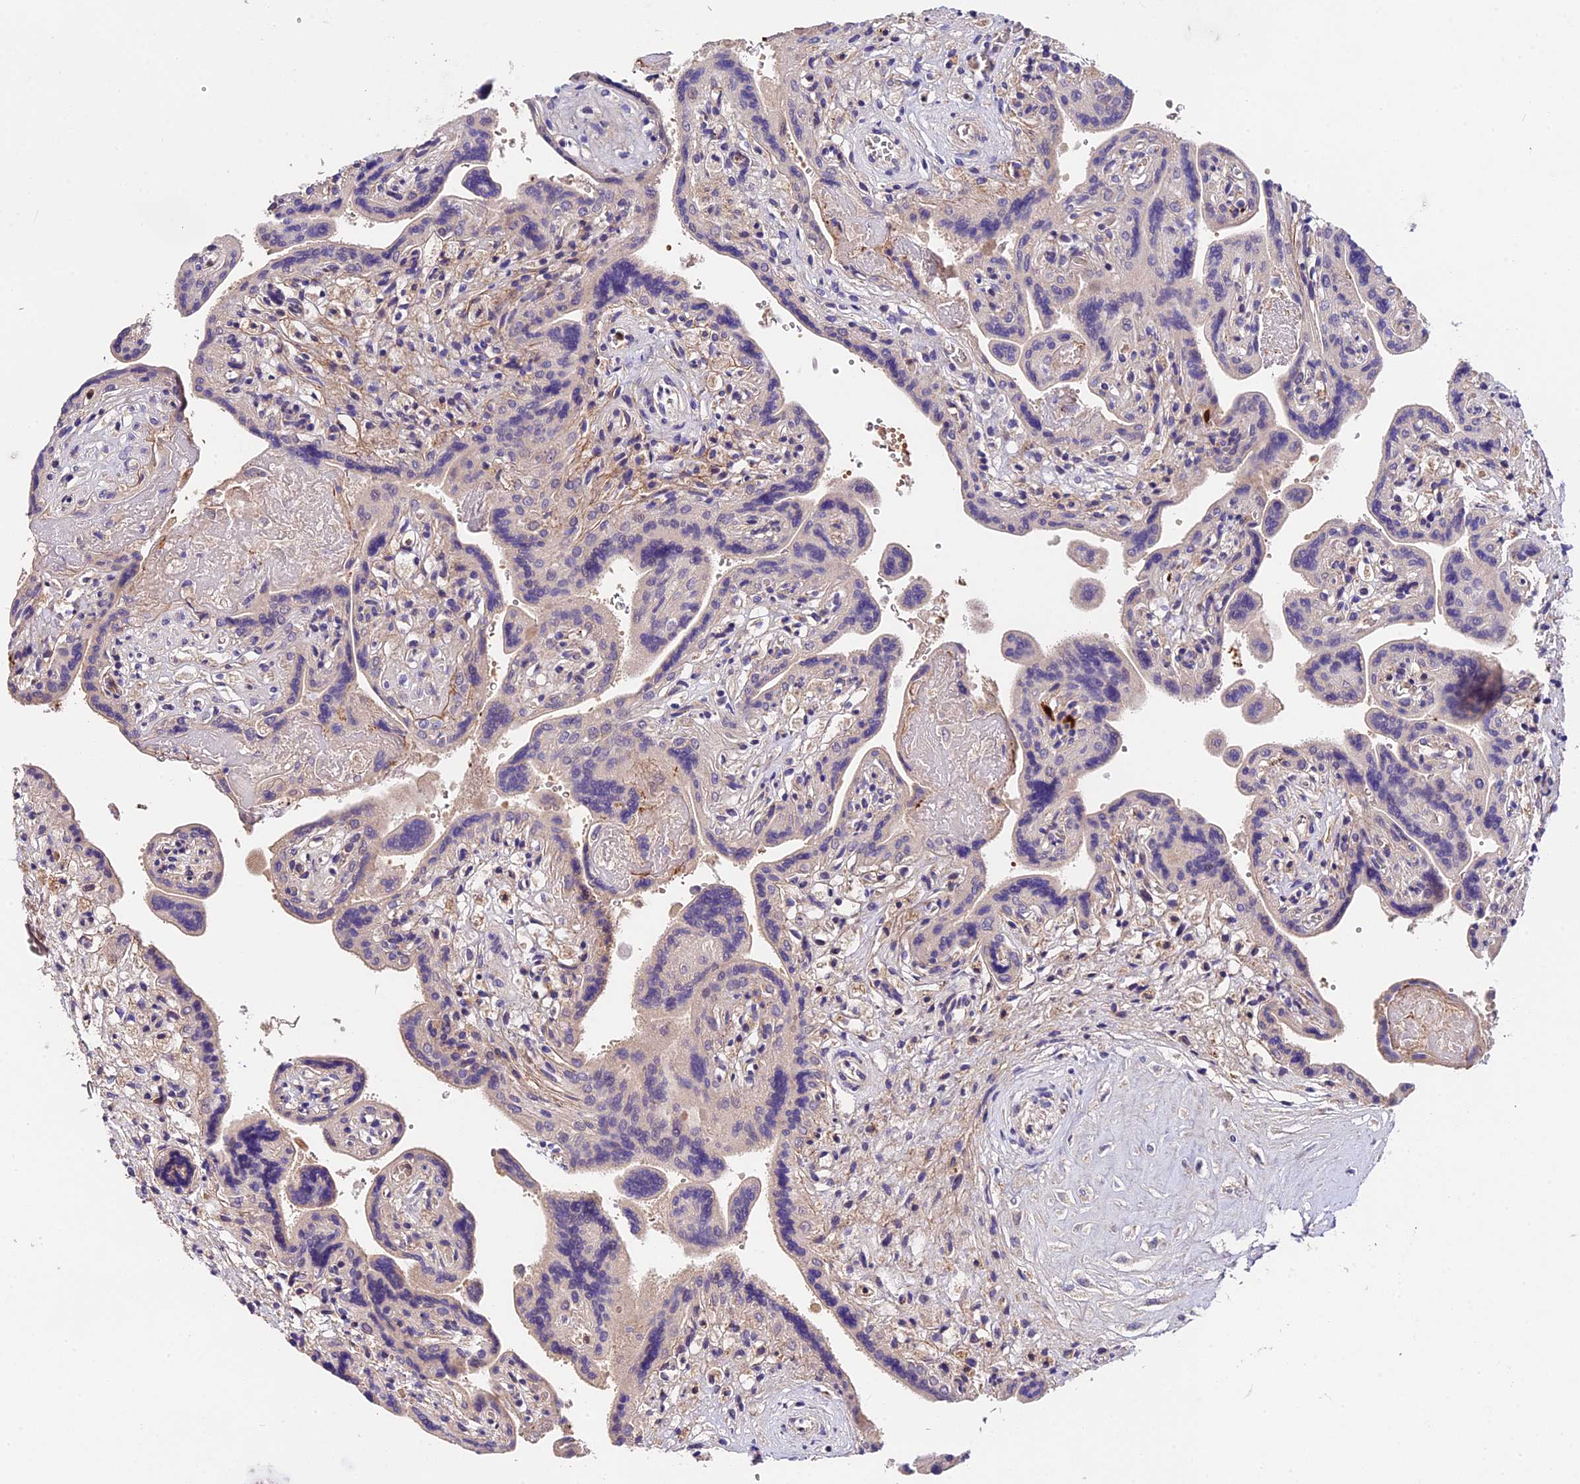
{"staining": {"intensity": "weak", "quantity": "25%-75%", "location": "cytoplasmic/membranous"}, "tissue": "placenta", "cell_type": "Trophoblastic cells", "image_type": "normal", "snomed": [{"axis": "morphology", "description": "Normal tissue, NOS"}, {"axis": "topography", "description": "Placenta"}], "caption": "Immunohistochemistry (DAB) staining of unremarkable placenta exhibits weak cytoplasmic/membranous protein expression in about 25%-75% of trophoblastic cells.", "gene": "TRMT1", "patient": {"sex": "female", "age": 37}}